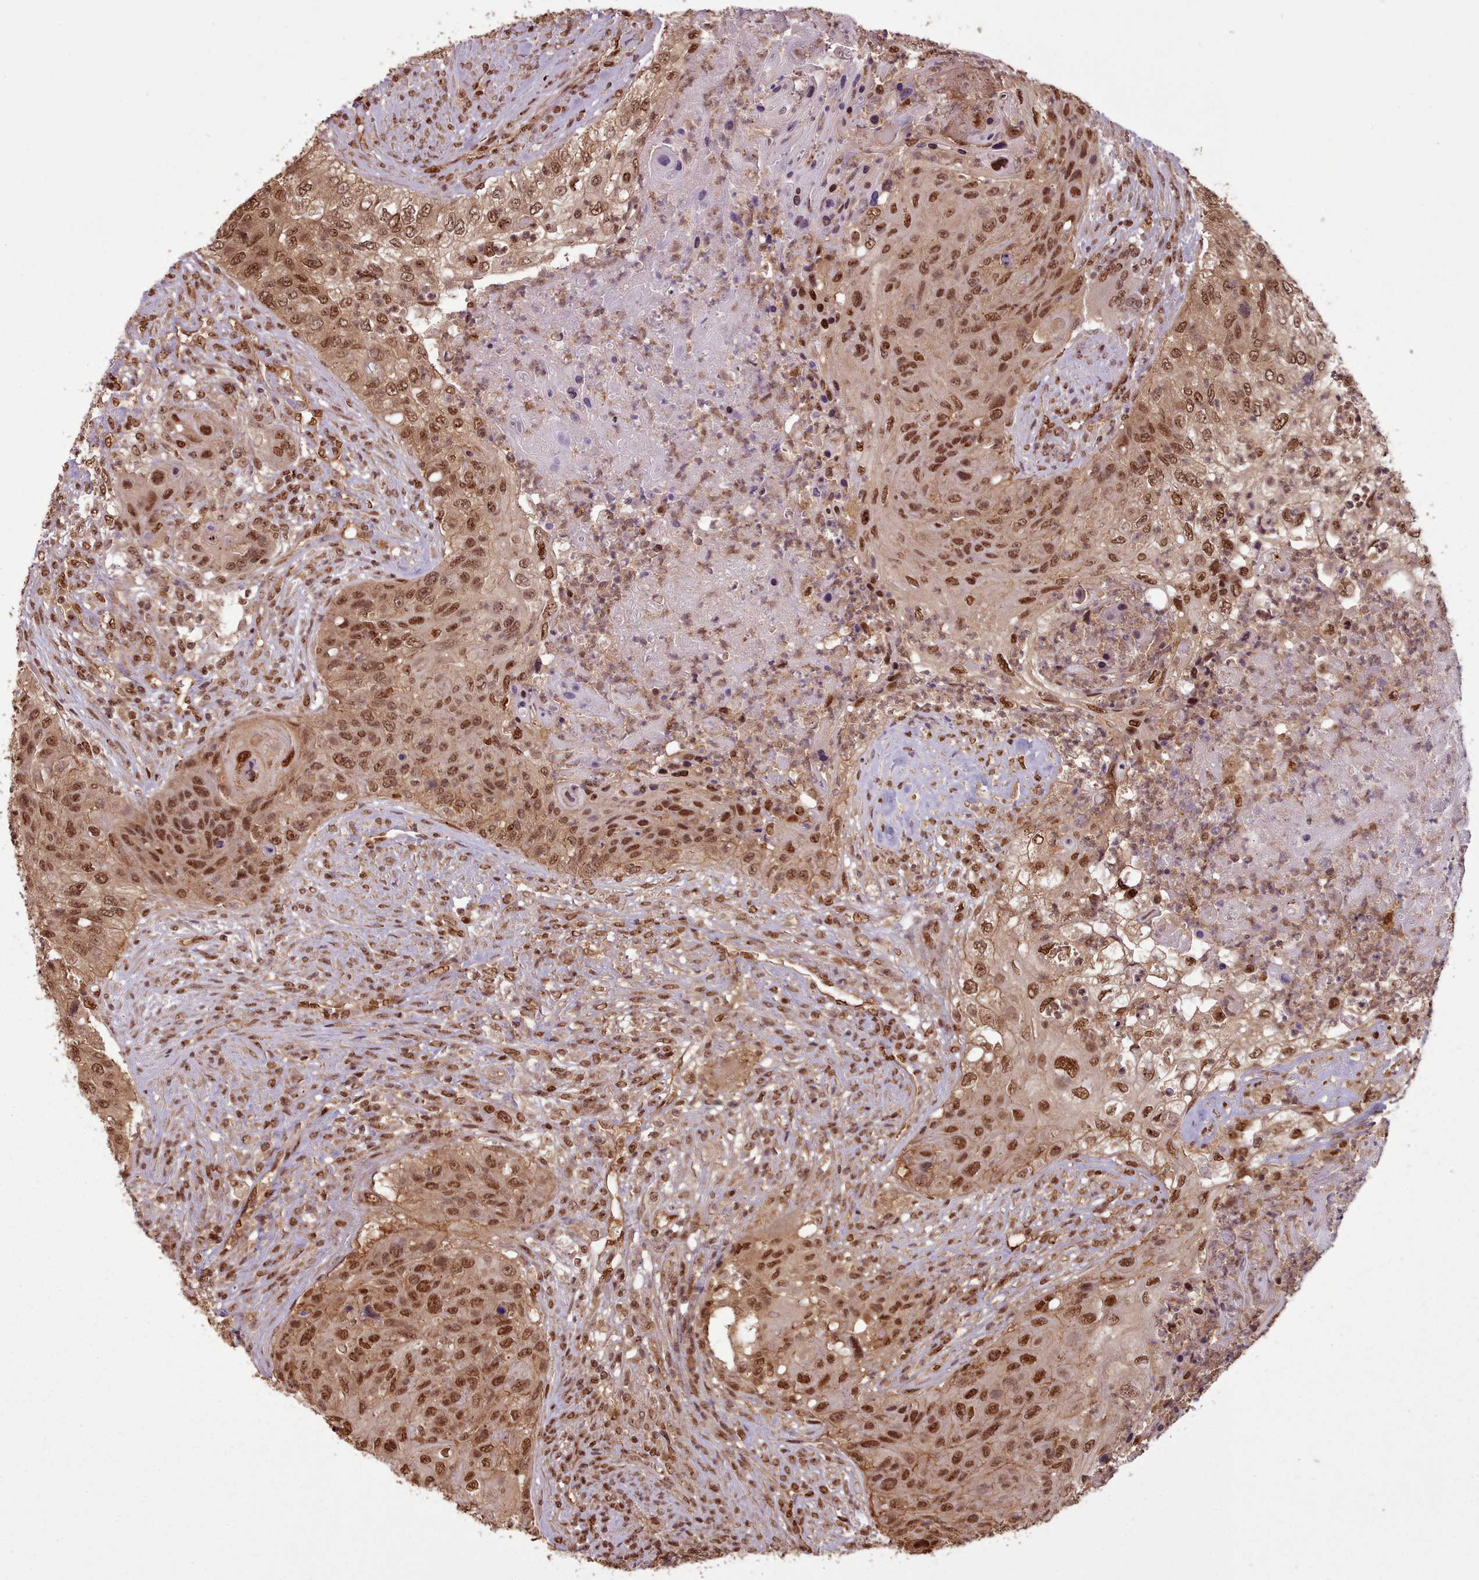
{"staining": {"intensity": "moderate", "quantity": ">75%", "location": "nuclear"}, "tissue": "urothelial cancer", "cell_type": "Tumor cells", "image_type": "cancer", "snomed": [{"axis": "morphology", "description": "Urothelial carcinoma, High grade"}, {"axis": "topography", "description": "Urinary bladder"}], "caption": "Human urothelial cancer stained for a protein (brown) shows moderate nuclear positive staining in approximately >75% of tumor cells.", "gene": "RPS27A", "patient": {"sex": "female", "age": 60}}